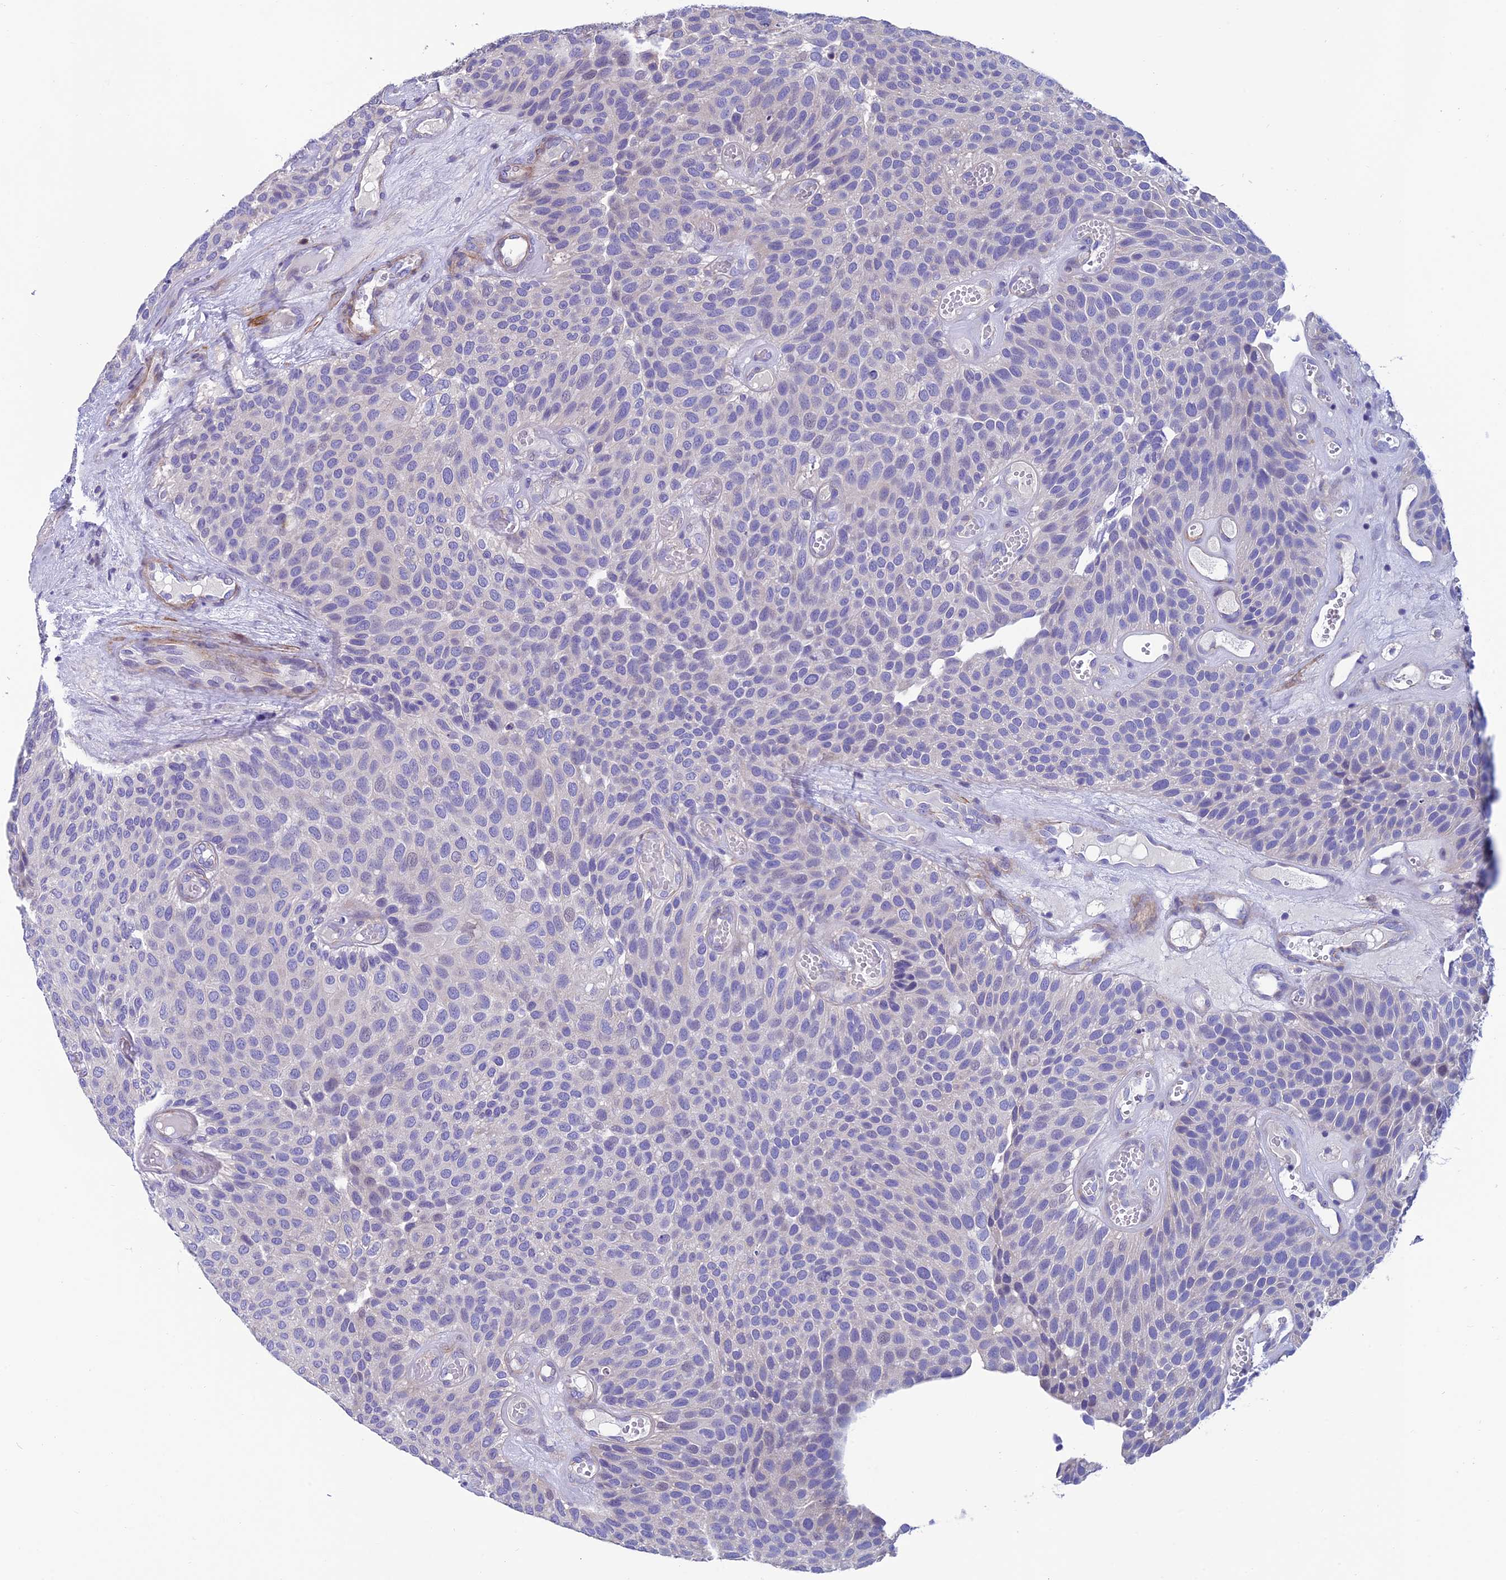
{"staining": {"intensity": "negative", "quantity": "none", "location": "none"}, "tissue": "urothelial cancer", "cell_type": "Tumor cells", "image_type": "cancer", "snomed": [{"axis": "morphology", "description": "Urothelial carcinoma, Low grade"}, {"axis": "topography", "description": "Urinary bladder"}], "caption": "Human urothelial cancer stained for a protein using immunohistochemistry (IHC) reveals no staining in tumor cells.", "gene": "FAM178B", "patient": {"sex": "male", "age": 89}}